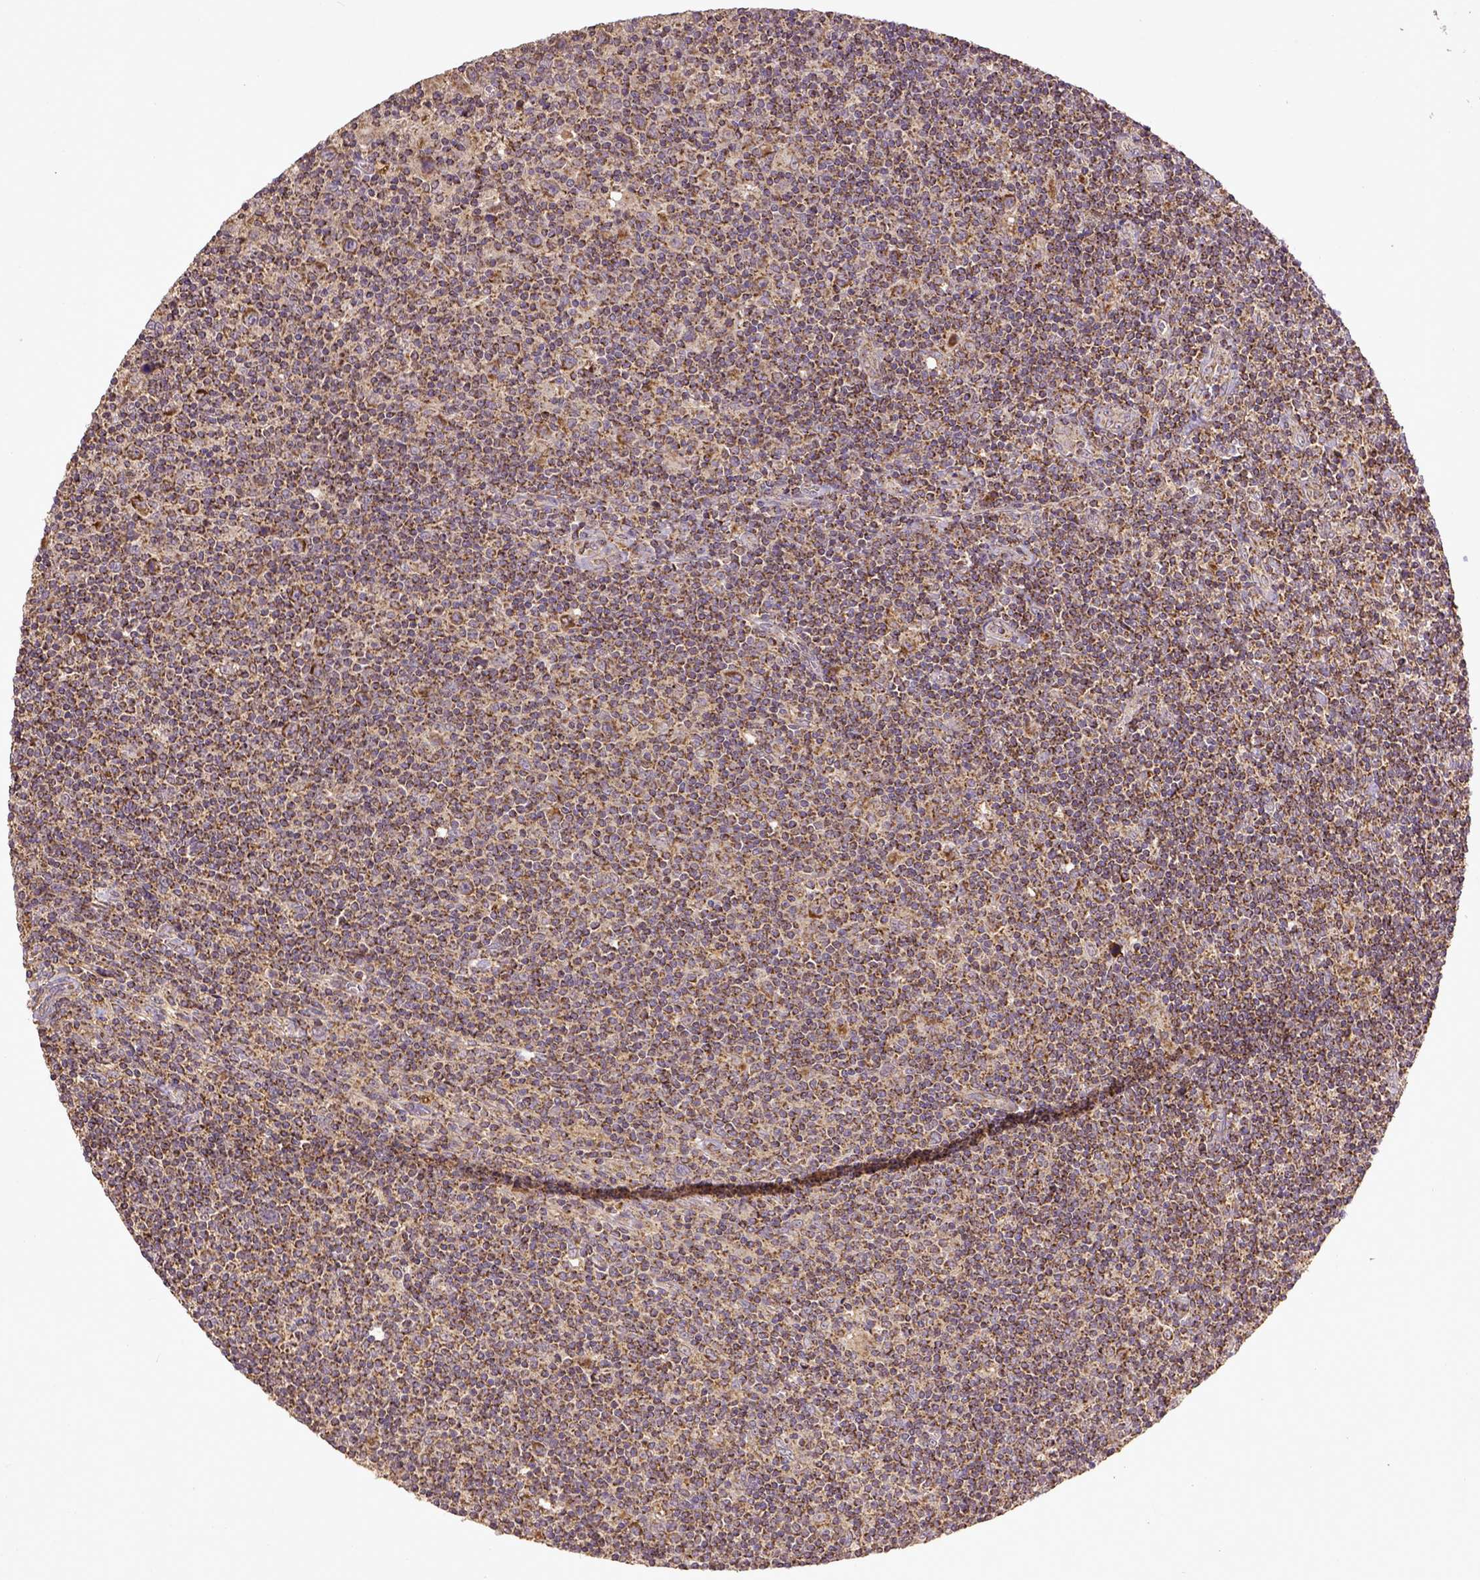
{"staining": {"intensity": "strong", "quantity": ">75%", "location": "cytoplasmic/membranous"}, "tissue": "lymphoma", "cell_type": "Tumor cells", "image_type": "cancer", "snomed": [{"axis": "morphology", "description": "Hodgkin's disease, NOS"}, {"axis": "topography", "description": "Lymph node"}], "caption": "Protein expression analysis of Hodgkin's disease displays strong cytoplasmic/membranous positivity in approximately >75% of tumor cells.", "gene": "MT-CO1", "patient": {"sex": "male", "age": 40}}